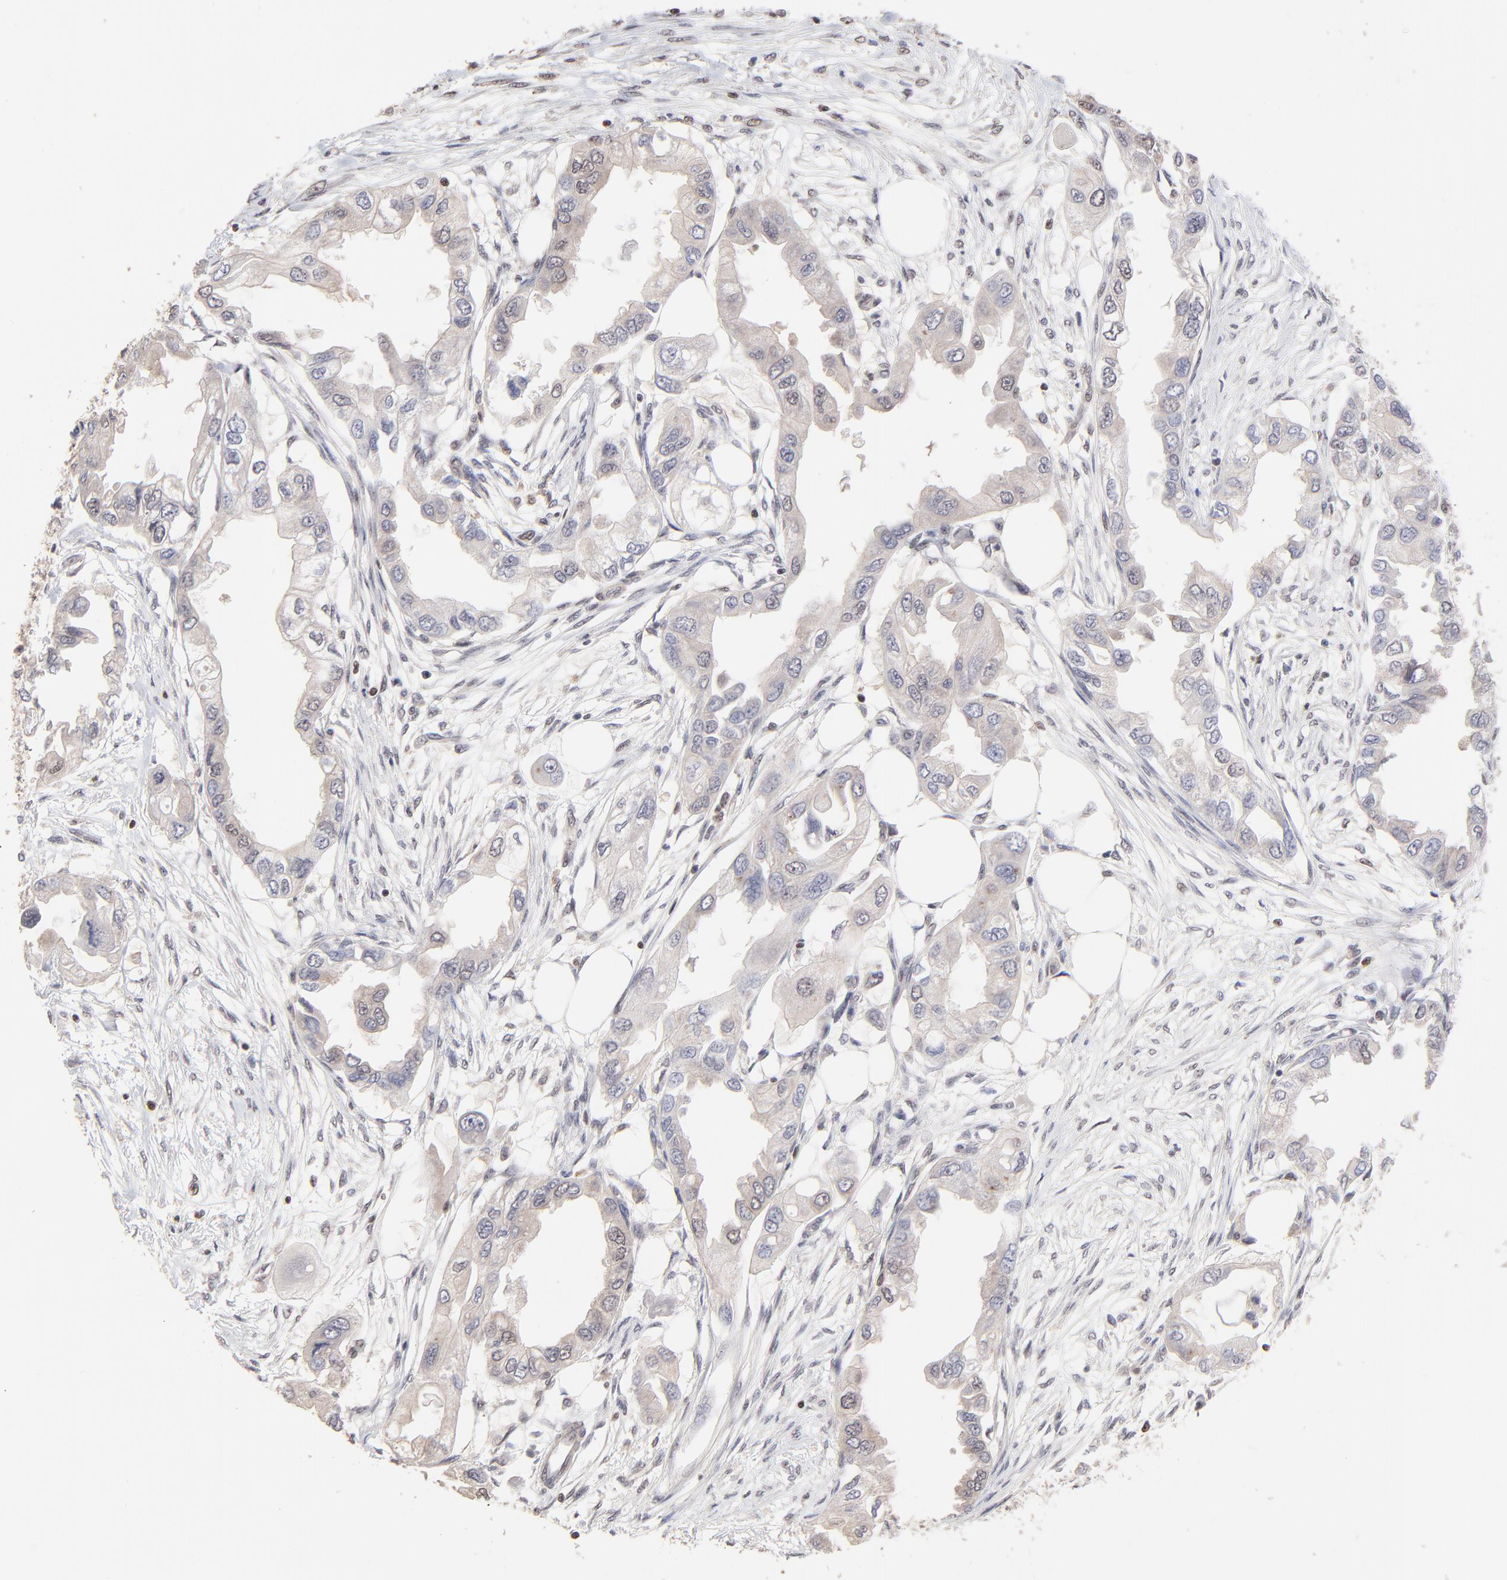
{"staining": {"intensity": "weak", "quantity": "<25%", "location": "cytoplasmic/membranous,nuclear"}, "tissue": "endometrial cancer", "cell_type": "Tumor cells", "image_type": "cancer", "snomed": [{"axis": "morphology", "description": "Adenocarcinoma, NOS"}, {"axis": "topography", "description": "Endometrium"}], "caption": "The photomicrograph exhibits no significant expression in tumor cells of adenocarcinoma (endometrial).", "gene": "DSN1", "patient": {"sex": "female", "age": 67}}